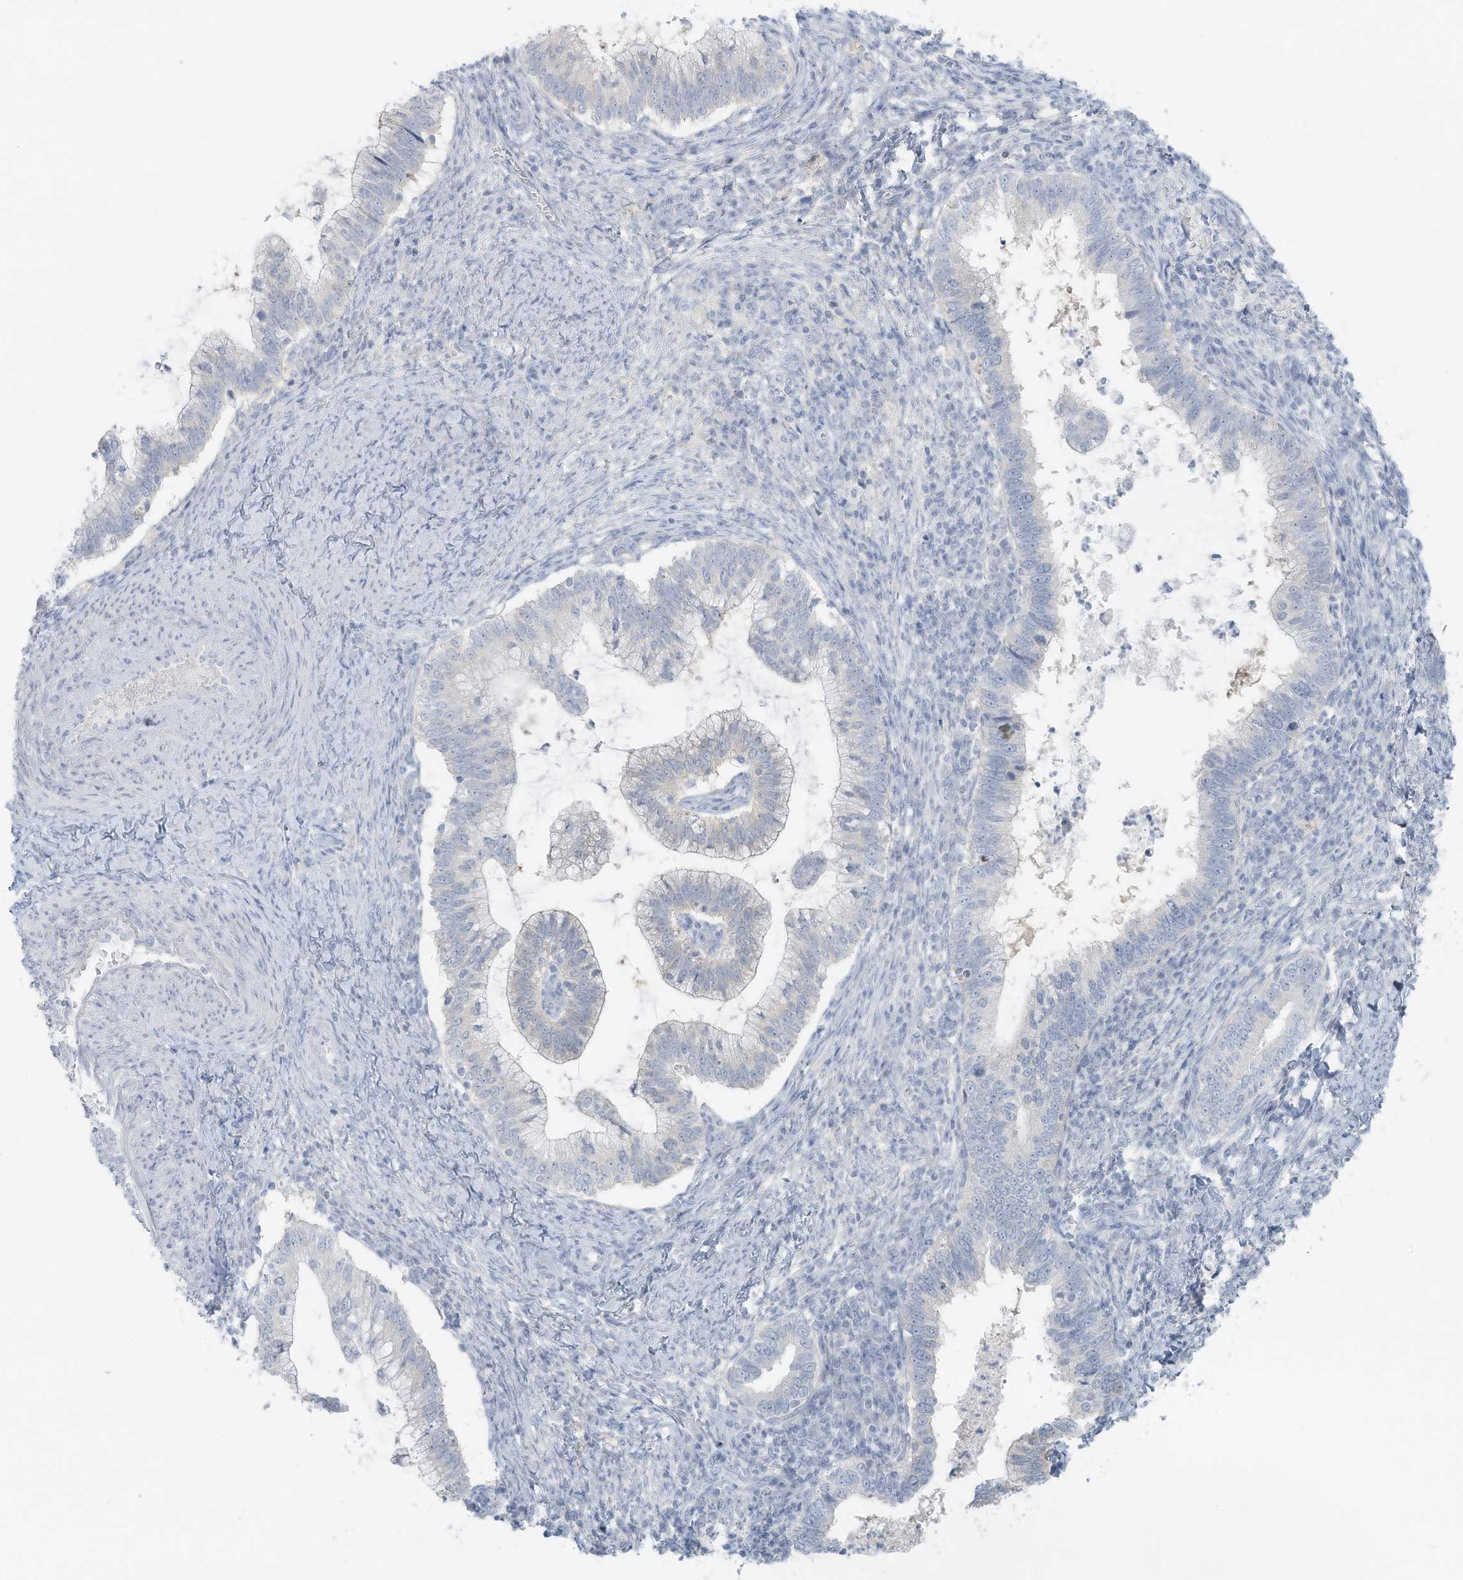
{"staining": {"intensity": "negative", "quantity": "none", "location": "none"}, "tissue": "cervical cancer", "cell_type": "Tumor cells", "image_type": "cancer", "snomed": [{"axis": "morphology", "description": "Adenocarcinoma, NOS"}, {"axis": "topography", "description": "Cervix"}], "caption": "This is a histopathology image of immunohistochemistry staining of cervical adenocarcinoma, which shows no staining in tumor cells. (Immunohistochemistry (ihc), brightfield microscopy, high magnification).", "gene": "SLC25A43", "patient": {"sex": "female", "age": 36}}